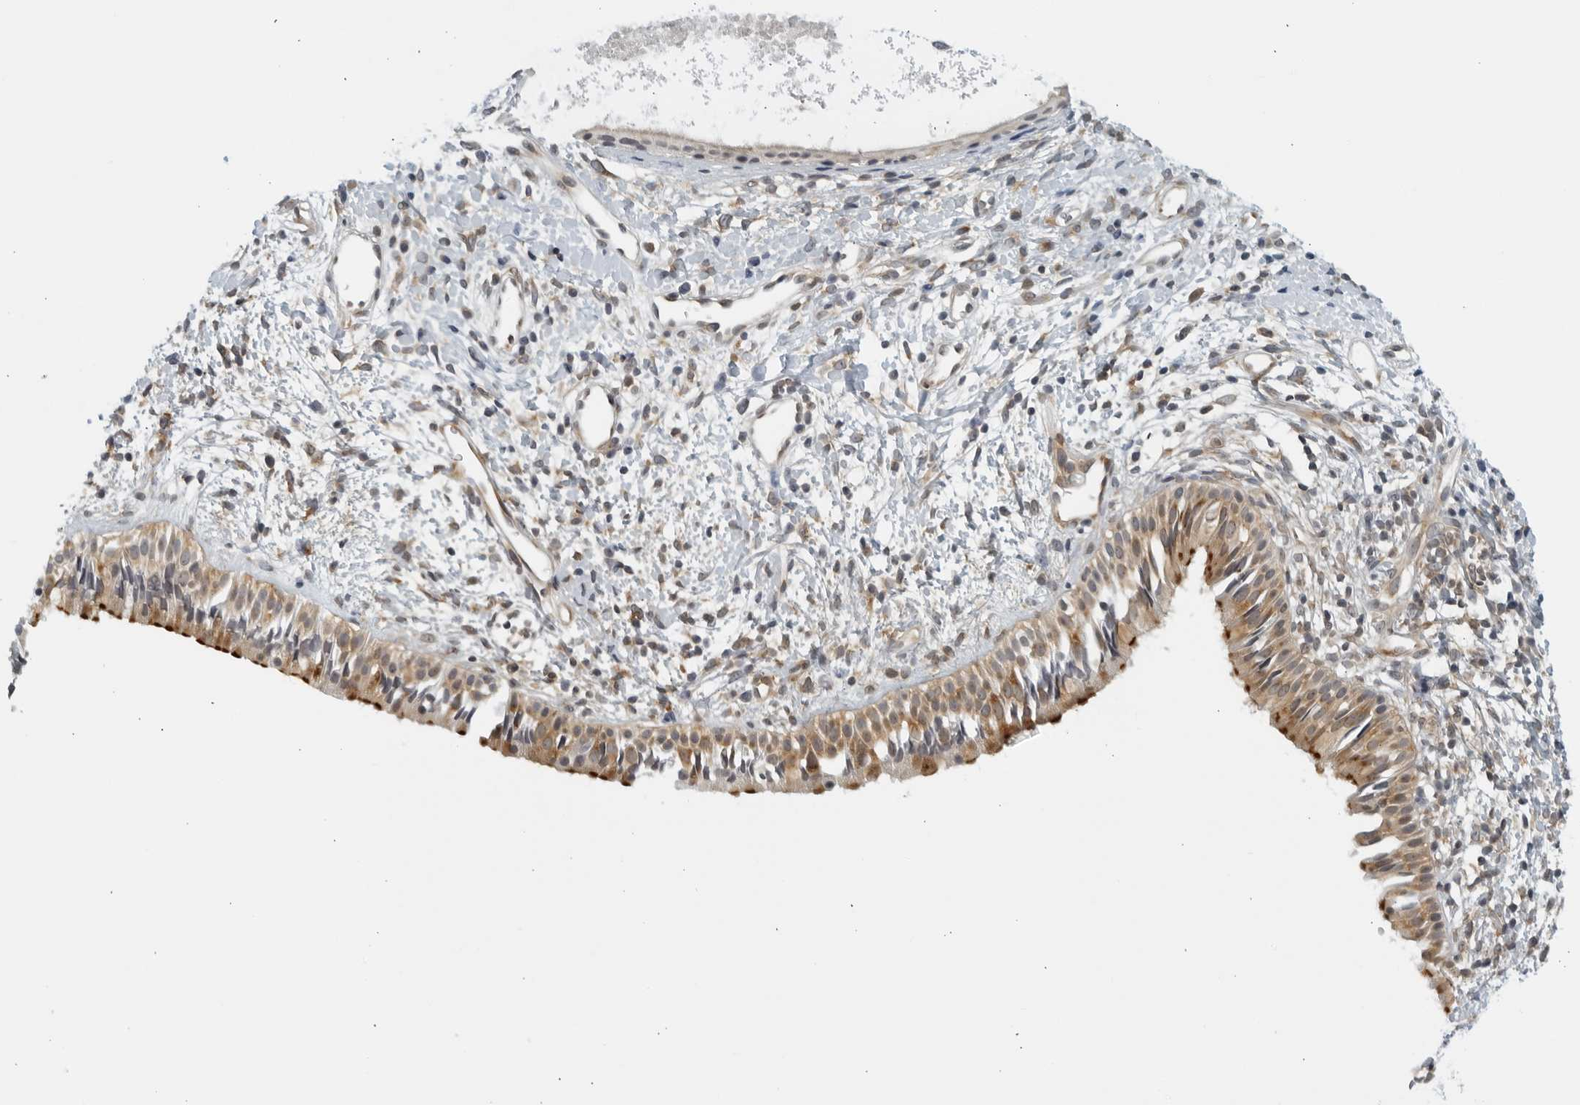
{"staining": {"intensity": "moderate", "quantity": ">75%", "location": "cytoplasmic/membranous"}, "tissue": "nasopharynx", "cell_type": "Respiratory epithelial cells", "image_type": "normal", "snomed": [{"axis": "morphology", "description": "Normal tissue, NOS"}, {"axis": "topography", "description": "Nasopharynx"}], "caption": "IHC (DAB) staining of normal human nasopharynx displays moderate cytoplasmic/membranous protein positivity in about >75% of respiratory epithelial cells. The protein is shown in brown color, while the nuclei are stained blue.", "gene": "RC3H1", "patient": {"sex": "male", "age": 22}}